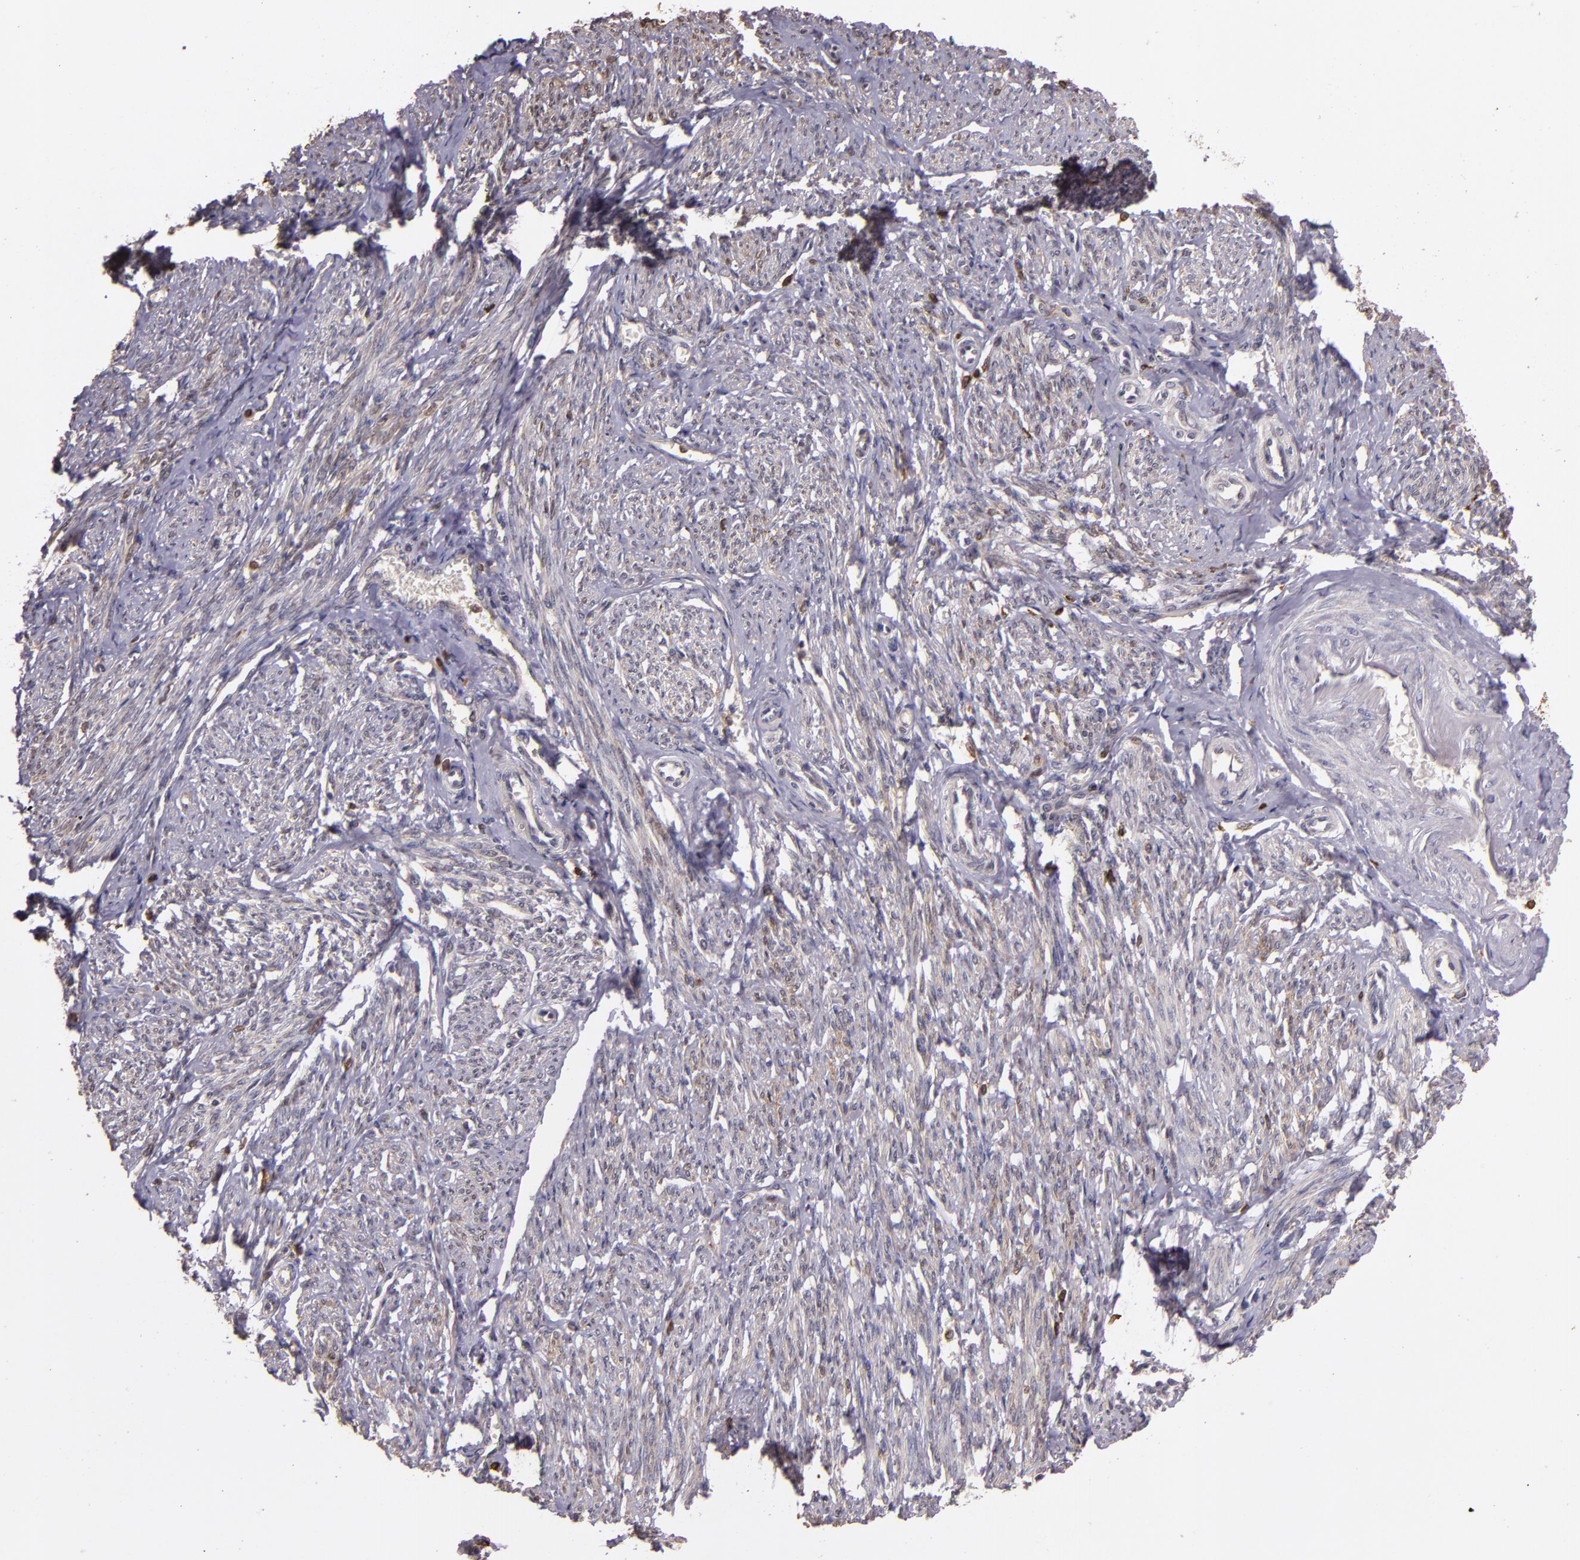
{"staining": {"intensity": "moderate", "quantity": "25%-75%", "location": "cytoplasmic/membranous"}, "tissue": "smooth muscle", "cell_type": "Smooth muscle cells", "image_type": "normal", "snomed": [{"axis": "morphology", "description": "Normal tissue, NOS"}, {"axis": "topography", "description": "Smooth muscle"}, {"axis": "topography", "description": "Cervix"}], "caption": "IHC histopathology image of benign human smooth muscle stained for a protein (brown), which displays medium levels of moderate cytoplasmic/membranous positivity in about 25%-75% of smooth muscle cells.", "gene": "SLC9A3R1", "patient": {"sex": "female", "age": 70}}